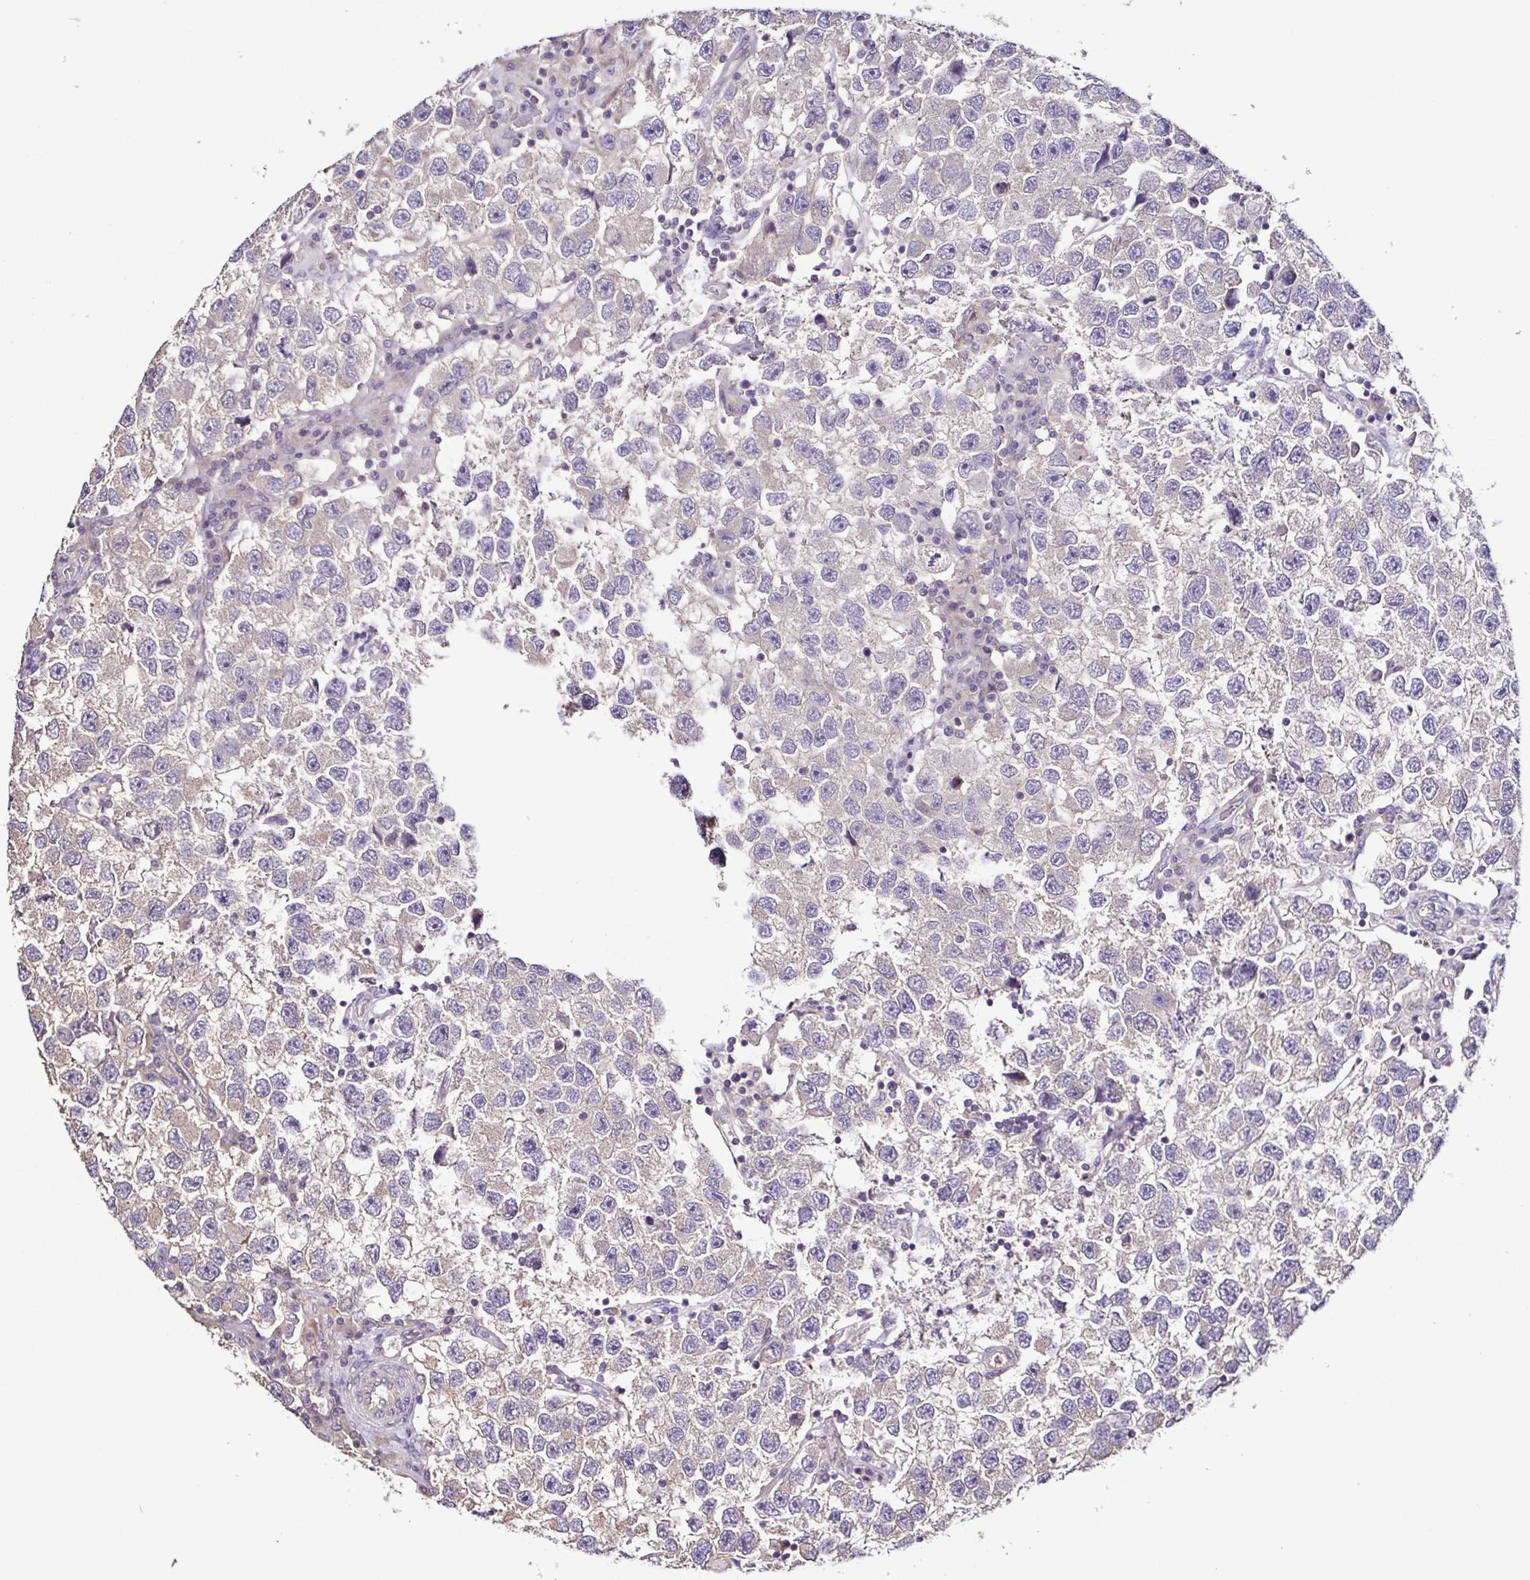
{"staining": {"intensity": "negative", "quantity": "none", "location": "none"}, "tissue": "testis cancer", "cell_type": "Tumor cells", "image_type": "cancer", "snomed": [{"axis": "morphology", "description": "Seminoma, NOS"}, {"axis": "topography", "description": "Testis"}], "caption": "Immunohistochemistry (IHC) of seminoma (testis) displays no staining in tumor cells.", "gene": "LMOD2", "patient": {"sex": "male", "age": 26}}